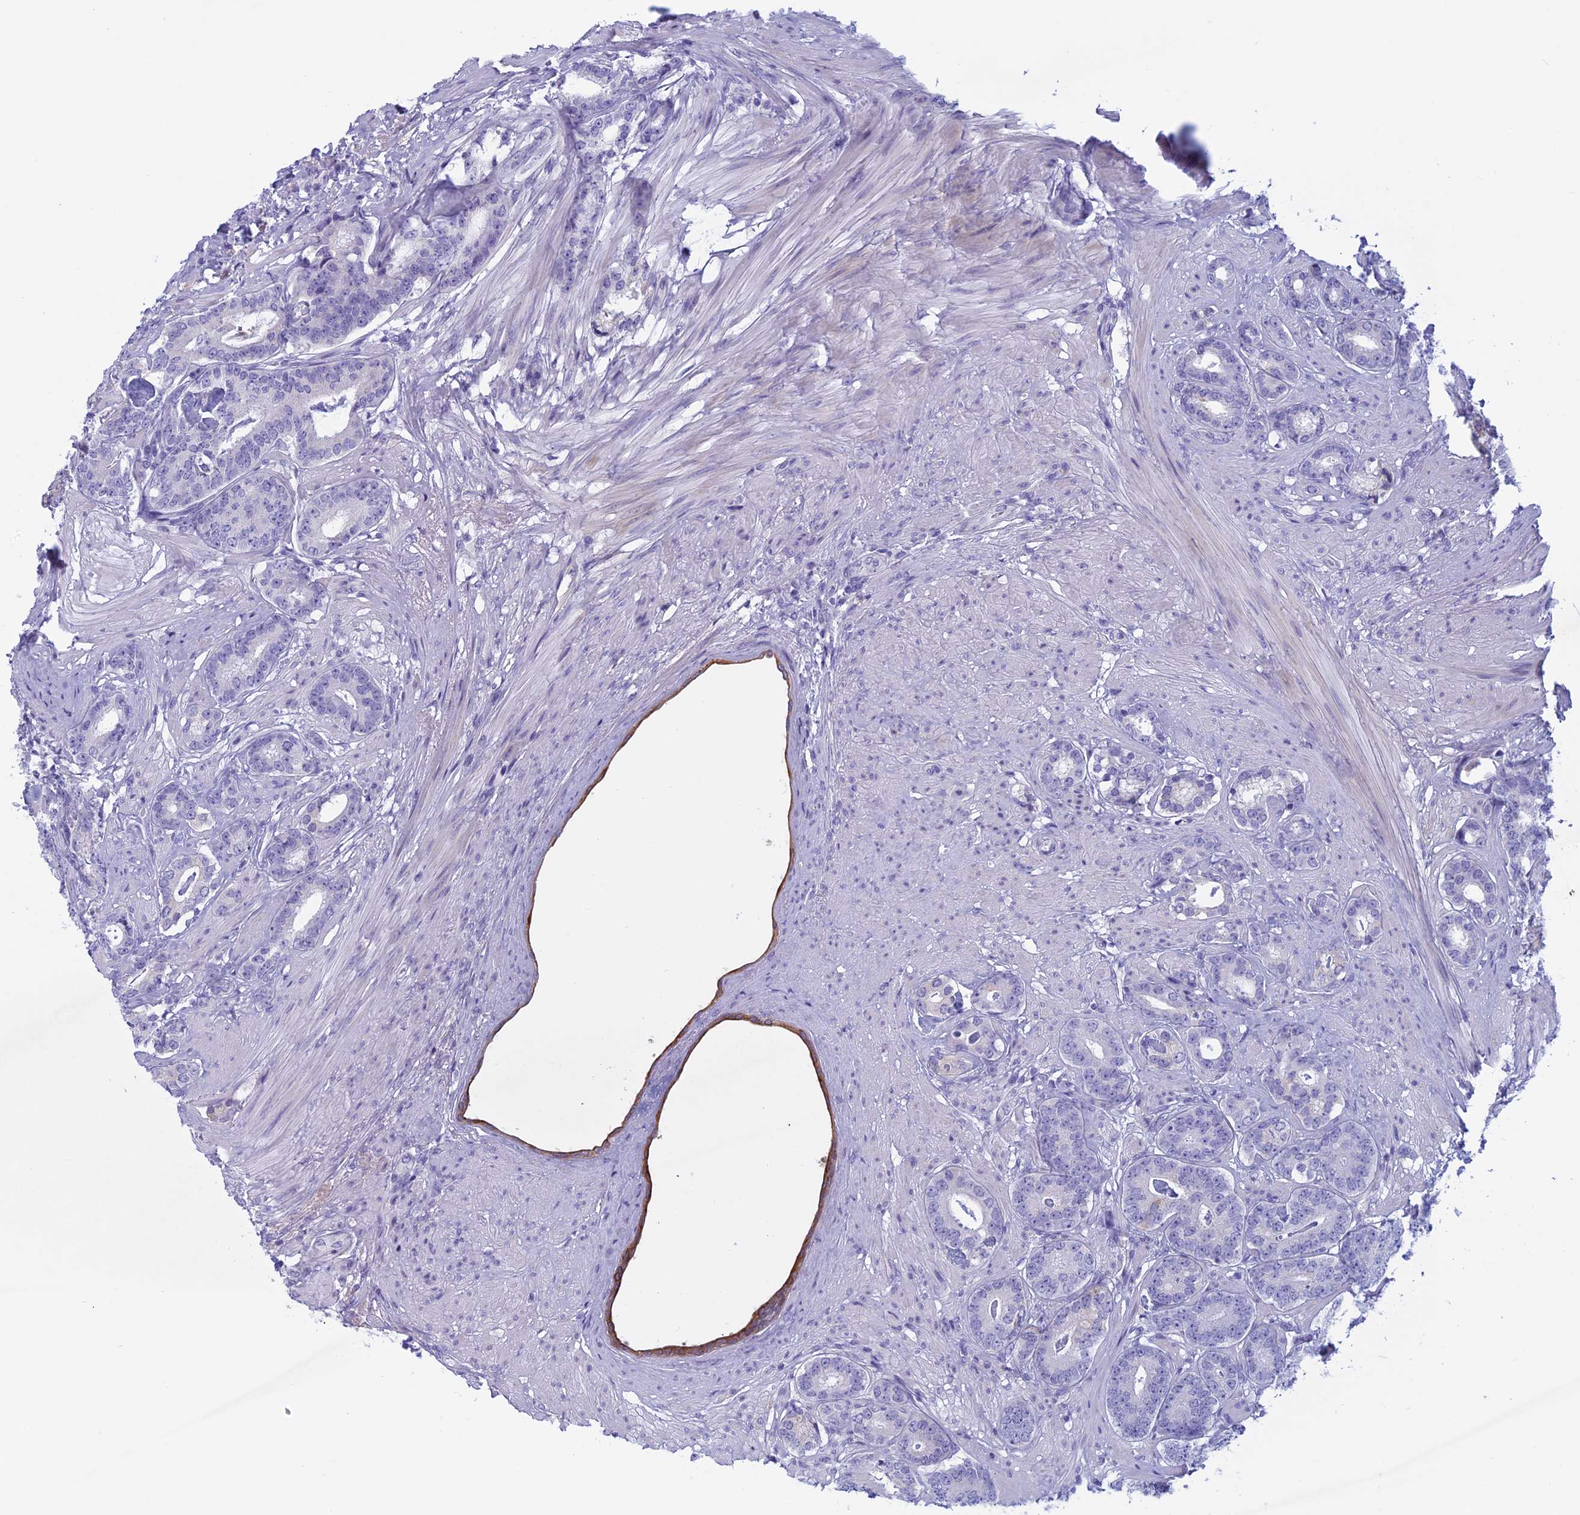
{"staining": {"intensity": "negative", "quantity": "none", "location": "none"}, "tissue": "prostate cancer", "cell_type": "Tumor cells", "image_type": "cancer", "snomed": [{"axis": "morphology", "description": "Adenocarcinoma, Low grade"}, {"axis": "topography", "description": "Prostate"}], "caption": "The photomicrograph shows no staining of tumor cells in prostate cancer (low-grade adenocarcinoma).", "gene": "ANGPTL2", "patient": {"sex": "male", "age": 71}}